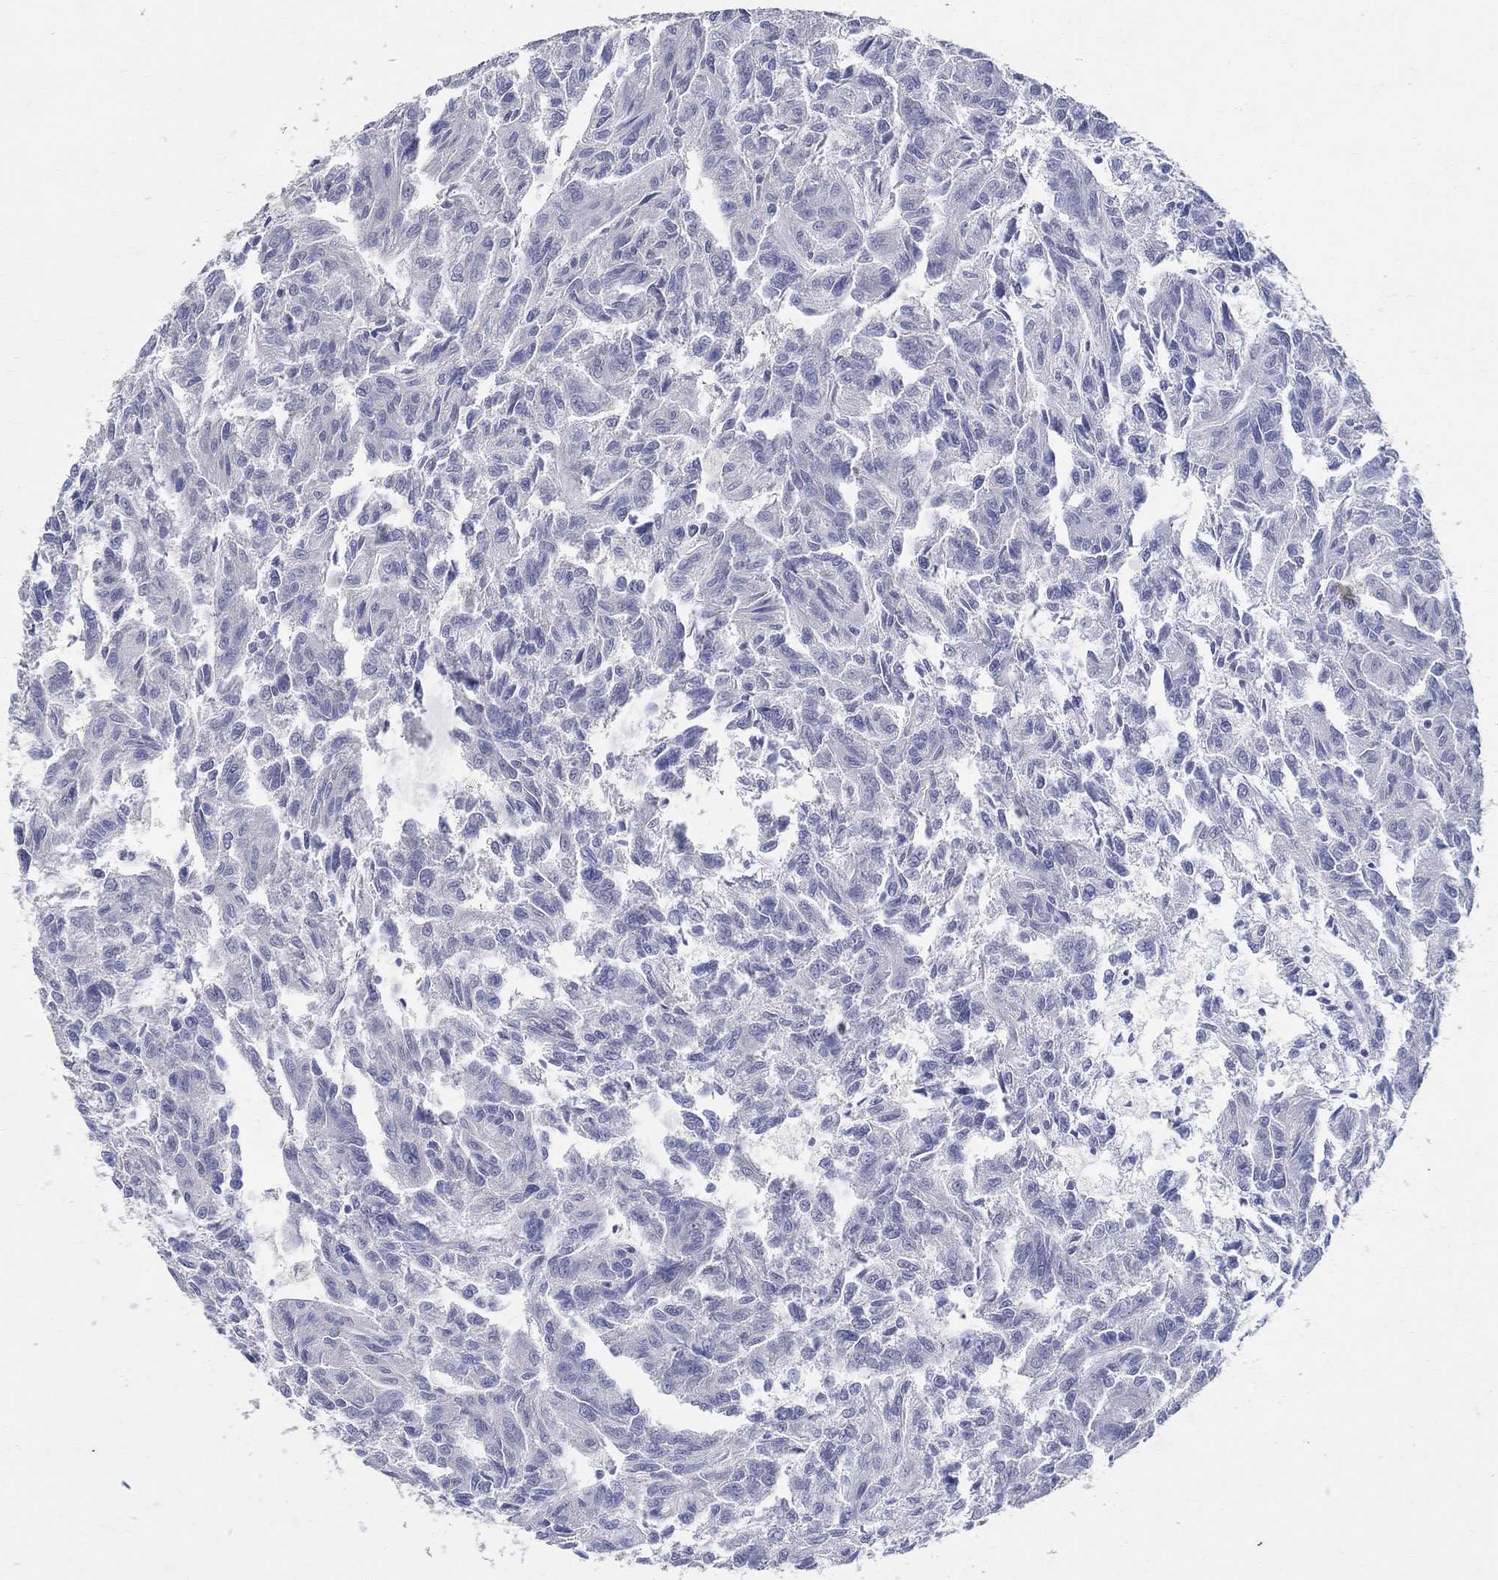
{"staining": {"intensity": "negative", "quantity": "none", "location": "none"}, "tissue": "renal cancer", "cell_type": "Tumor cells", "image_type": "cancer", "snomed": [{"axis": "morphology", "description": "Adenocarcinoma, NOS"}, {"axis": "topography", "description": "Kidney"}], "caption": "This image is of adenocarcinoma (renal) stained with IHC to label a protein in brown with the nuclei are counter-stained blue. There is no positivity in tumor cells.", "gene": "SOX2", "patient": {"sex": "male", "age": 79}}